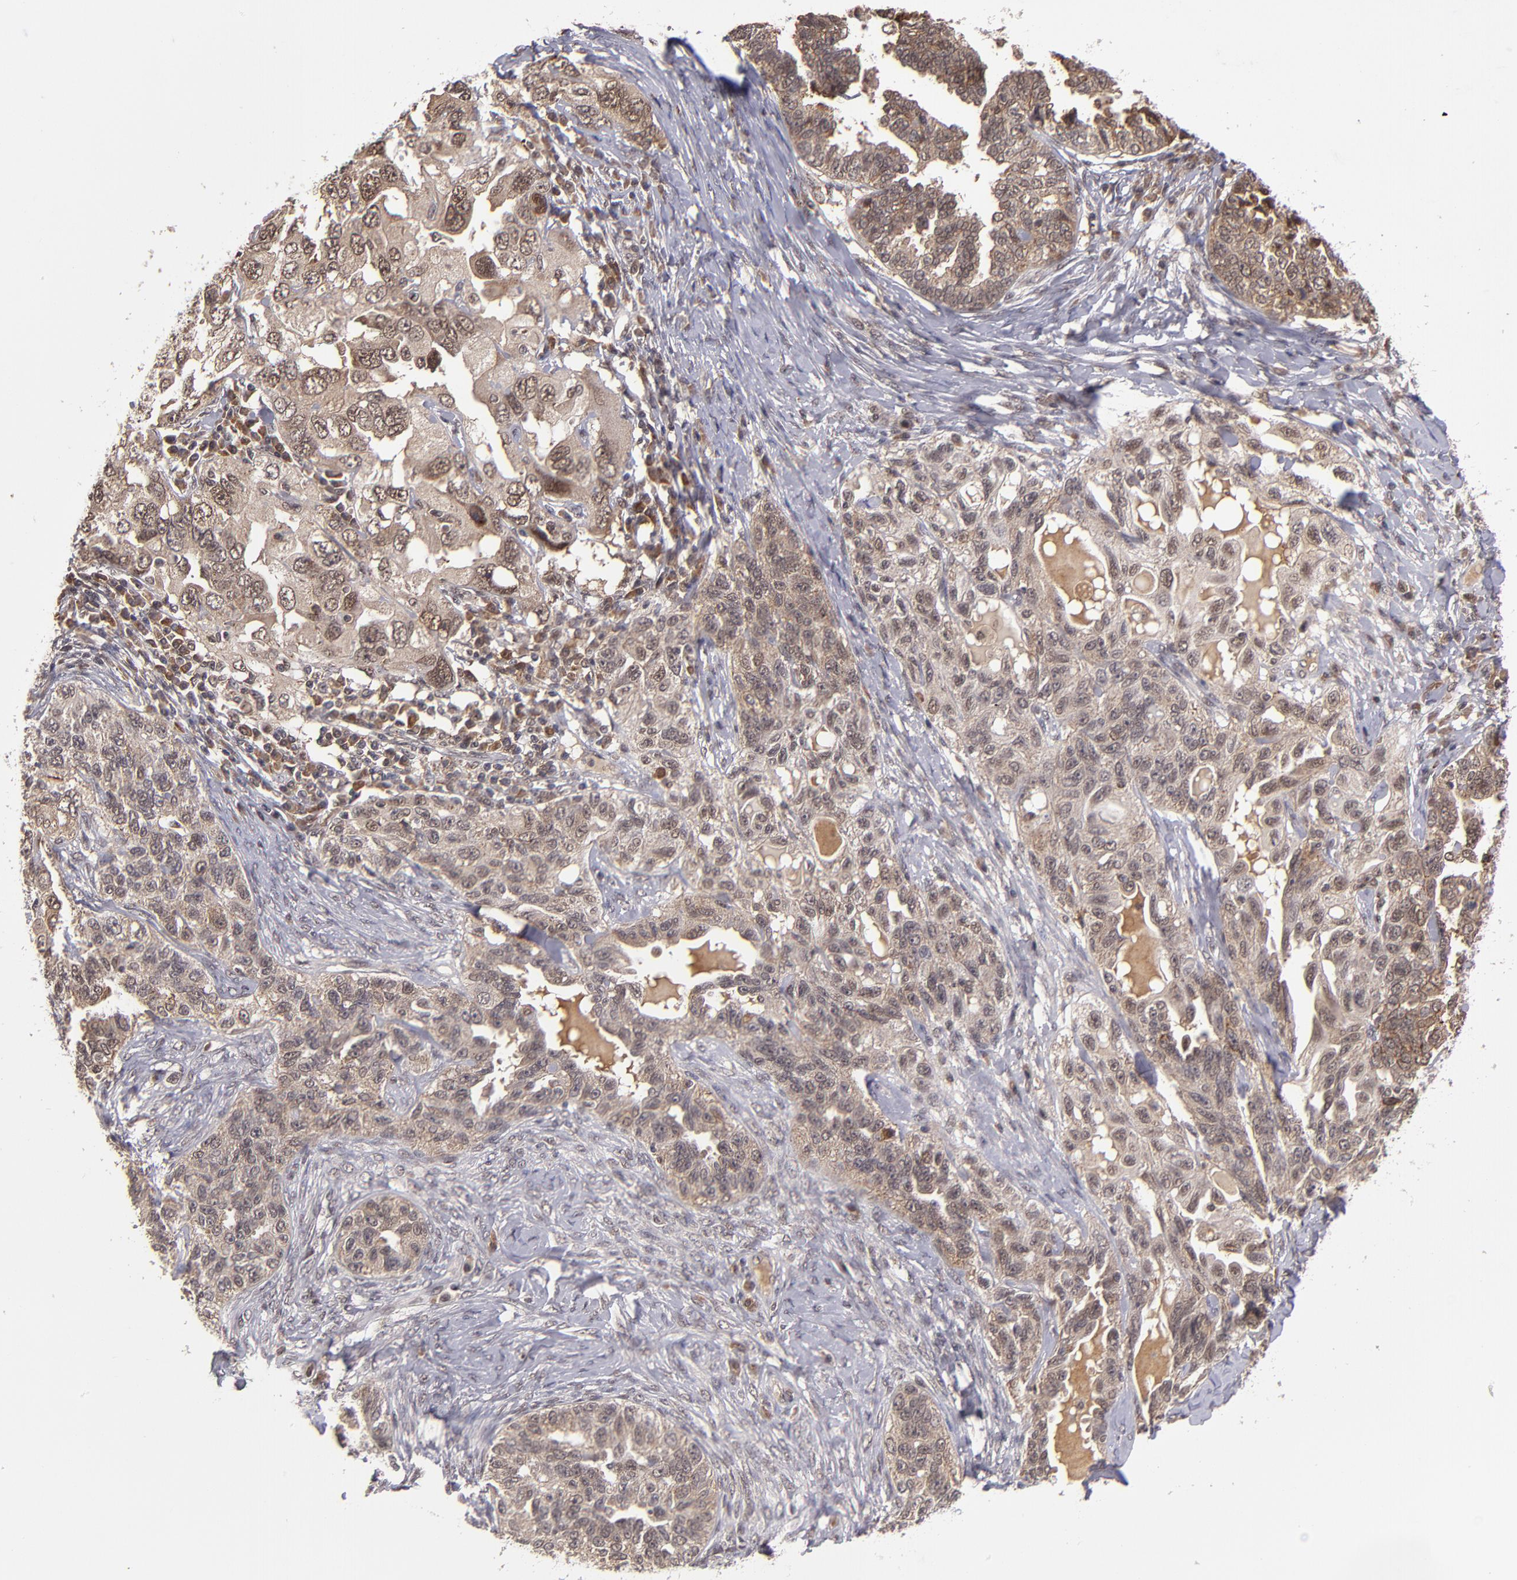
{"staining": {"intensity": "moderate", "quantity": "25%-75%", "location": "cytoplasmic/membranous,nuclear"}, "tissue": "ovarian cancer", "cell_type": "Tumor cells", "image_type": "cancer", "snomed": [{"axis": "morphology", "description": "Cystadenocarcinoma, serous, NOS"}, {"axis": "topography", "description": "Ovary"}], "caption": "Moderate cytoplasmic/membranous and nuclear positivity is present in about 25%-75% of tumor cells in ovarian serous cystadenocarcinoma. (DAB IHC with brightfield microscopy, high magnification).", "gene": "EP300", "patient": {"sex": "female", "age": 82}}